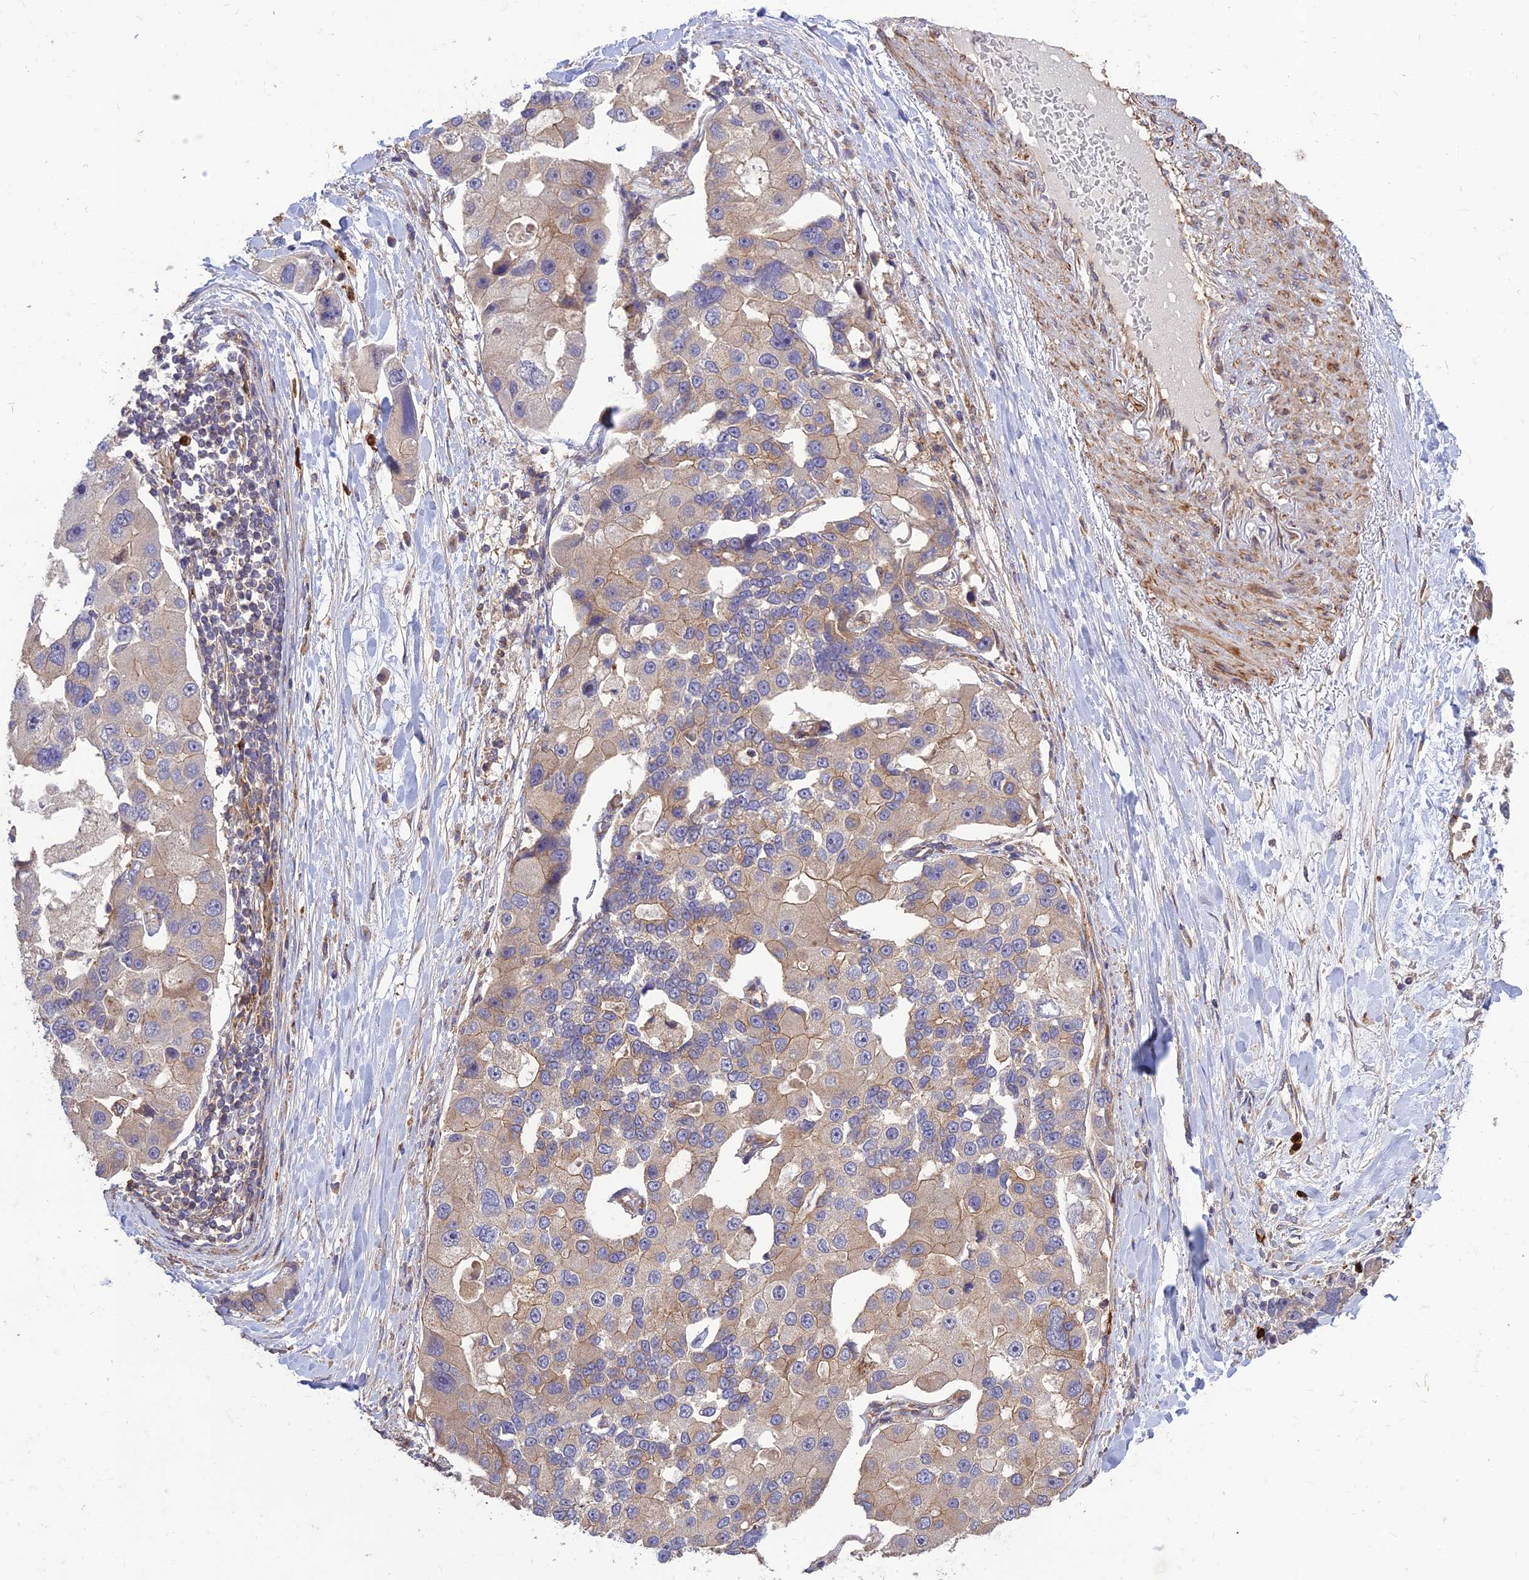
{"staining": {"intensity": "weak", "quantity": "<25%", "location": "cytoplasmic/membranous"}, "tissue": "lung cancer", "cell_type": "Tumor cells", "image_type": "cancer", "snomed": [{"axis": "morphology", "description": "Adenocarcinoma, NOS"}, {"axis": "topography", "description": "Lung"}], "caption": "Image shows no protein positivity in tumor cells of adenocarcinoma (lung) tissue.", "gene": "TMEM131L", "patient": {"sex": "female", "age": 54}}